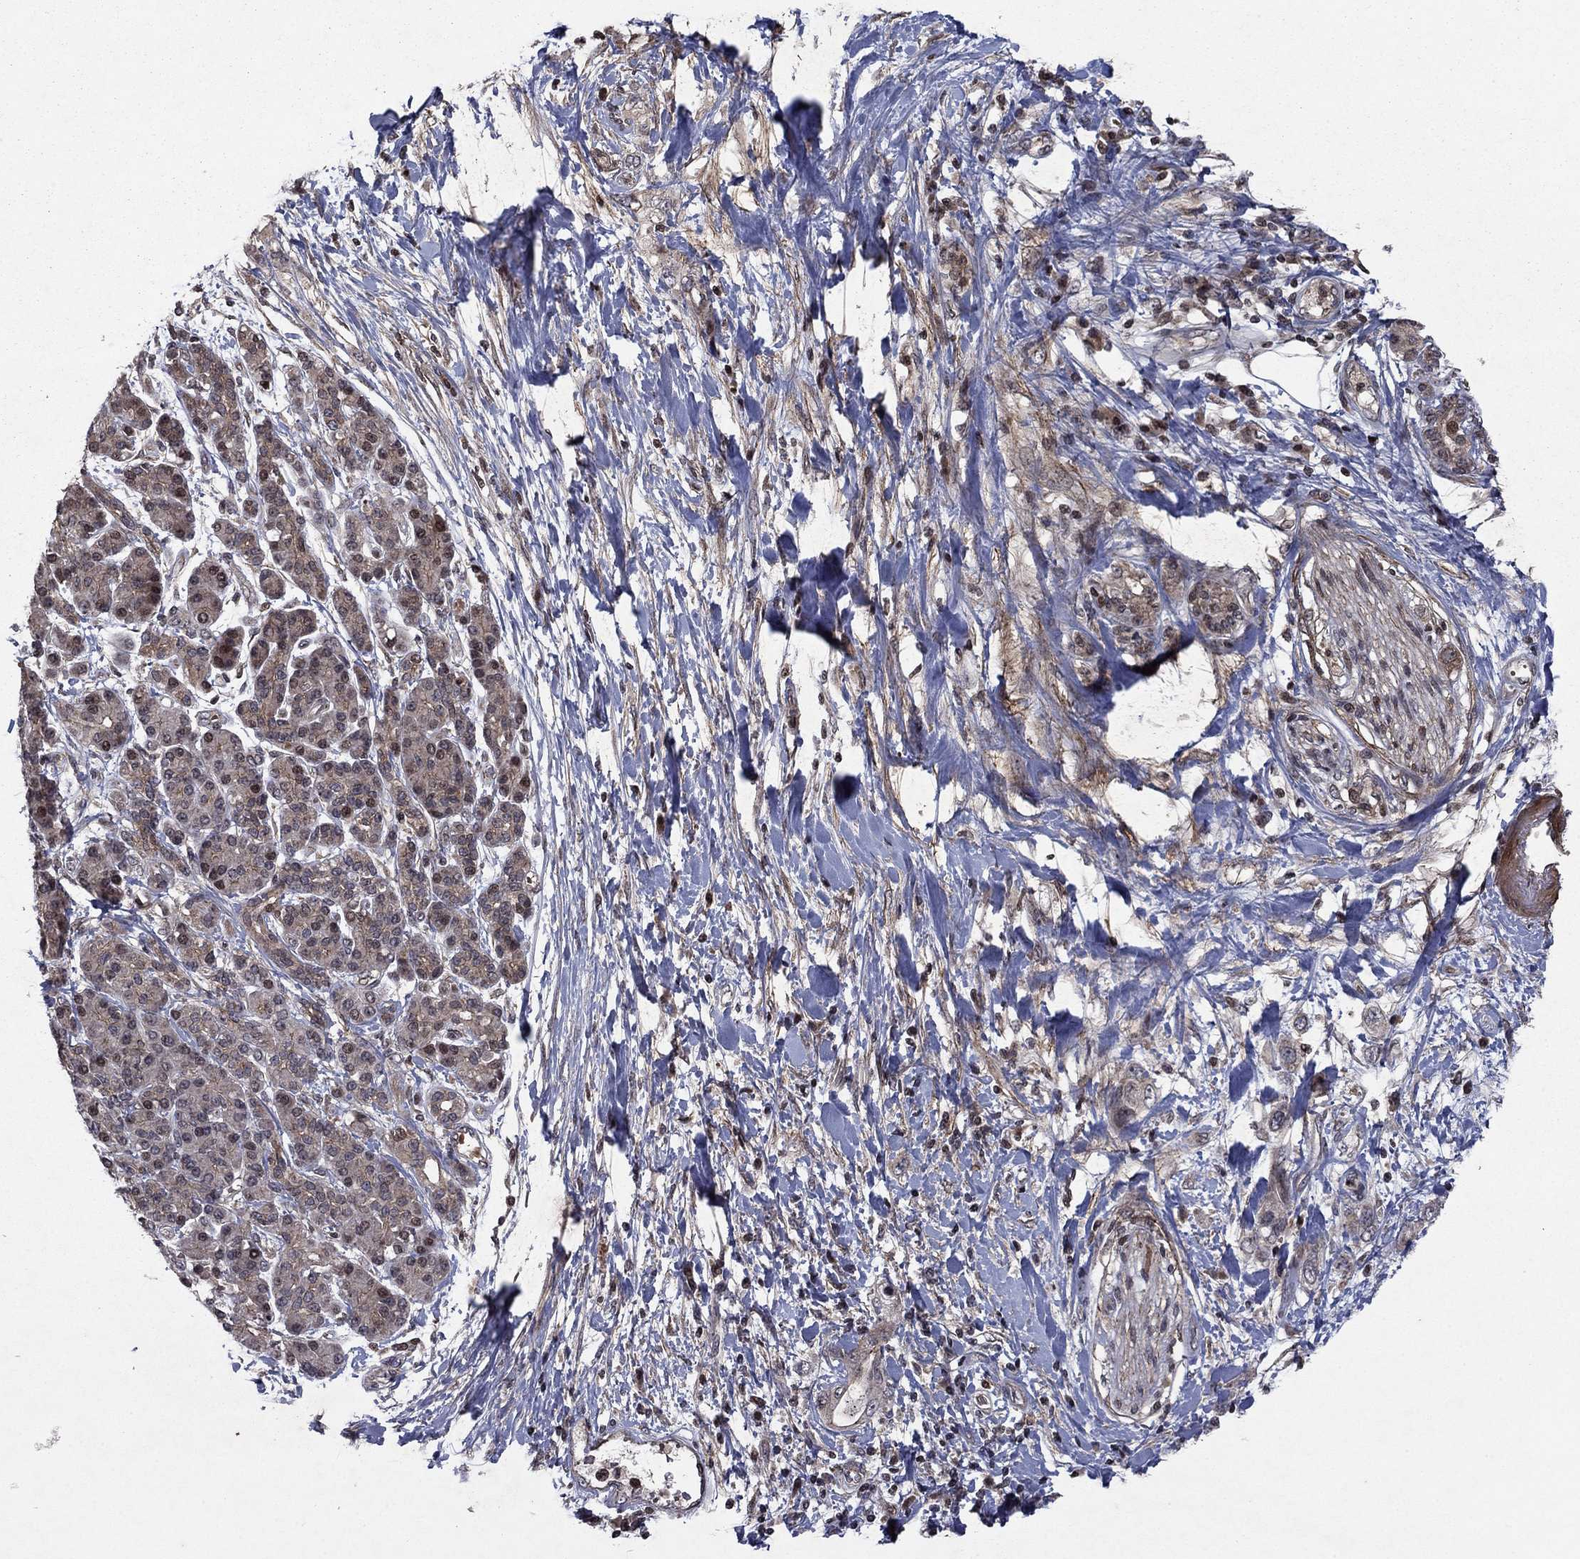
{"staining": {"intensity": "weak", "quantity": "<25%", "location": "cytoplasmic/membranous,nuclear"}, "tissue": "pancreatic cancer", "cell_type": "Tumor cells", "image_type": "cancer", "snomed": [{"axis": "morphology", "description": "Adenocarcinoma, NOS"}, {"axis": "topography", "description": "Pancreas"}], "caption": "Tumor cells show no significant expression in pancreatic cancer. (DAB IHC with hematoxylin counter stain).", "gene": "SORBS1", "patient": {"sex": "female", "age": 56}}